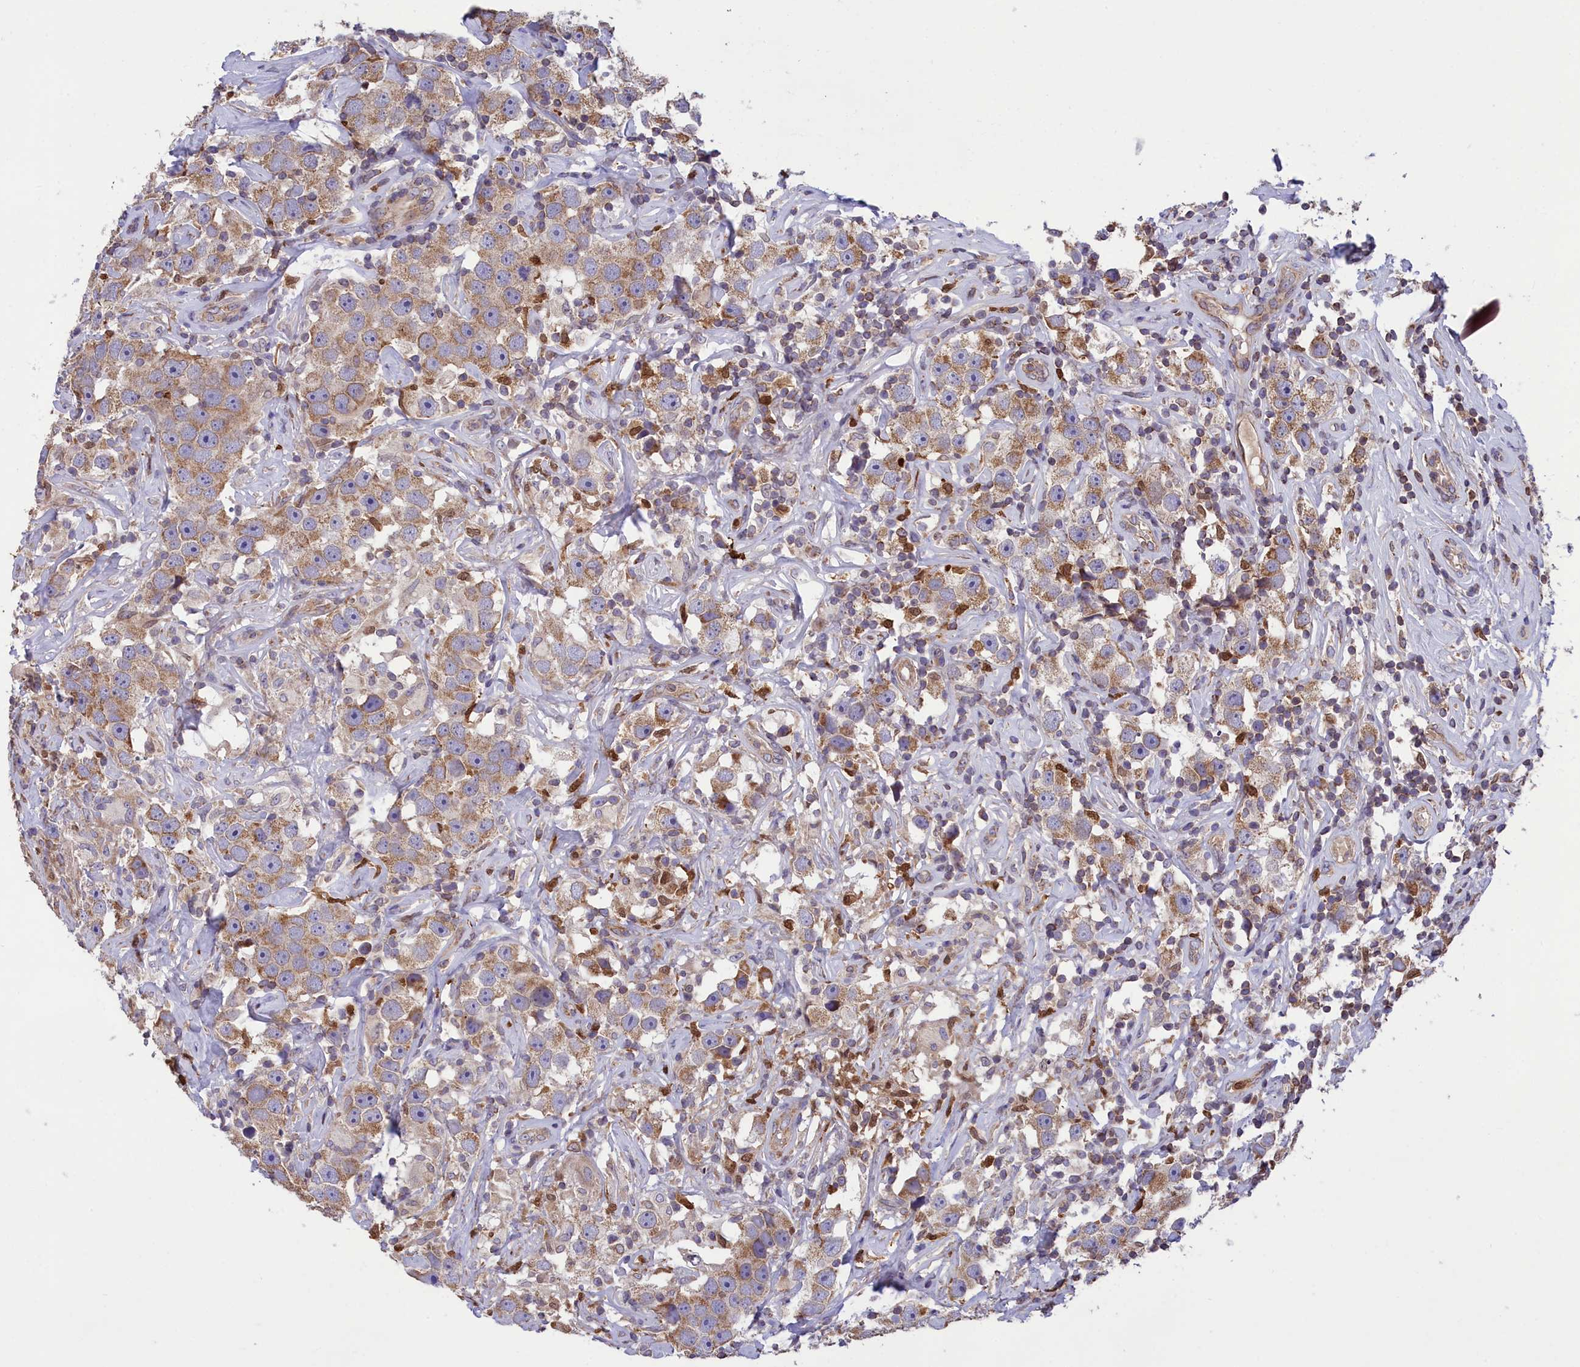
{"staining": {"intensity": "moderate", "quantity": ">75%", "location": "cytoplasmic/membranous"}, "tissue": "testis cancer", "cell_type": "Tumor cells", "image_type": "cancer", "snomed": [{"axis": "morphology", "description": "Seminoma, NOS"}, {"axis": "topography", "description": "Testis"}], "caption": "Seminoma (testis) stained with DAB IHC reveals medium levels of moderate cytoplasmic/membranous positivity in approximately >75% of tumor cells.", "gene": "PKHD1L1", "patient": {"sex": "male", "age": 49}}